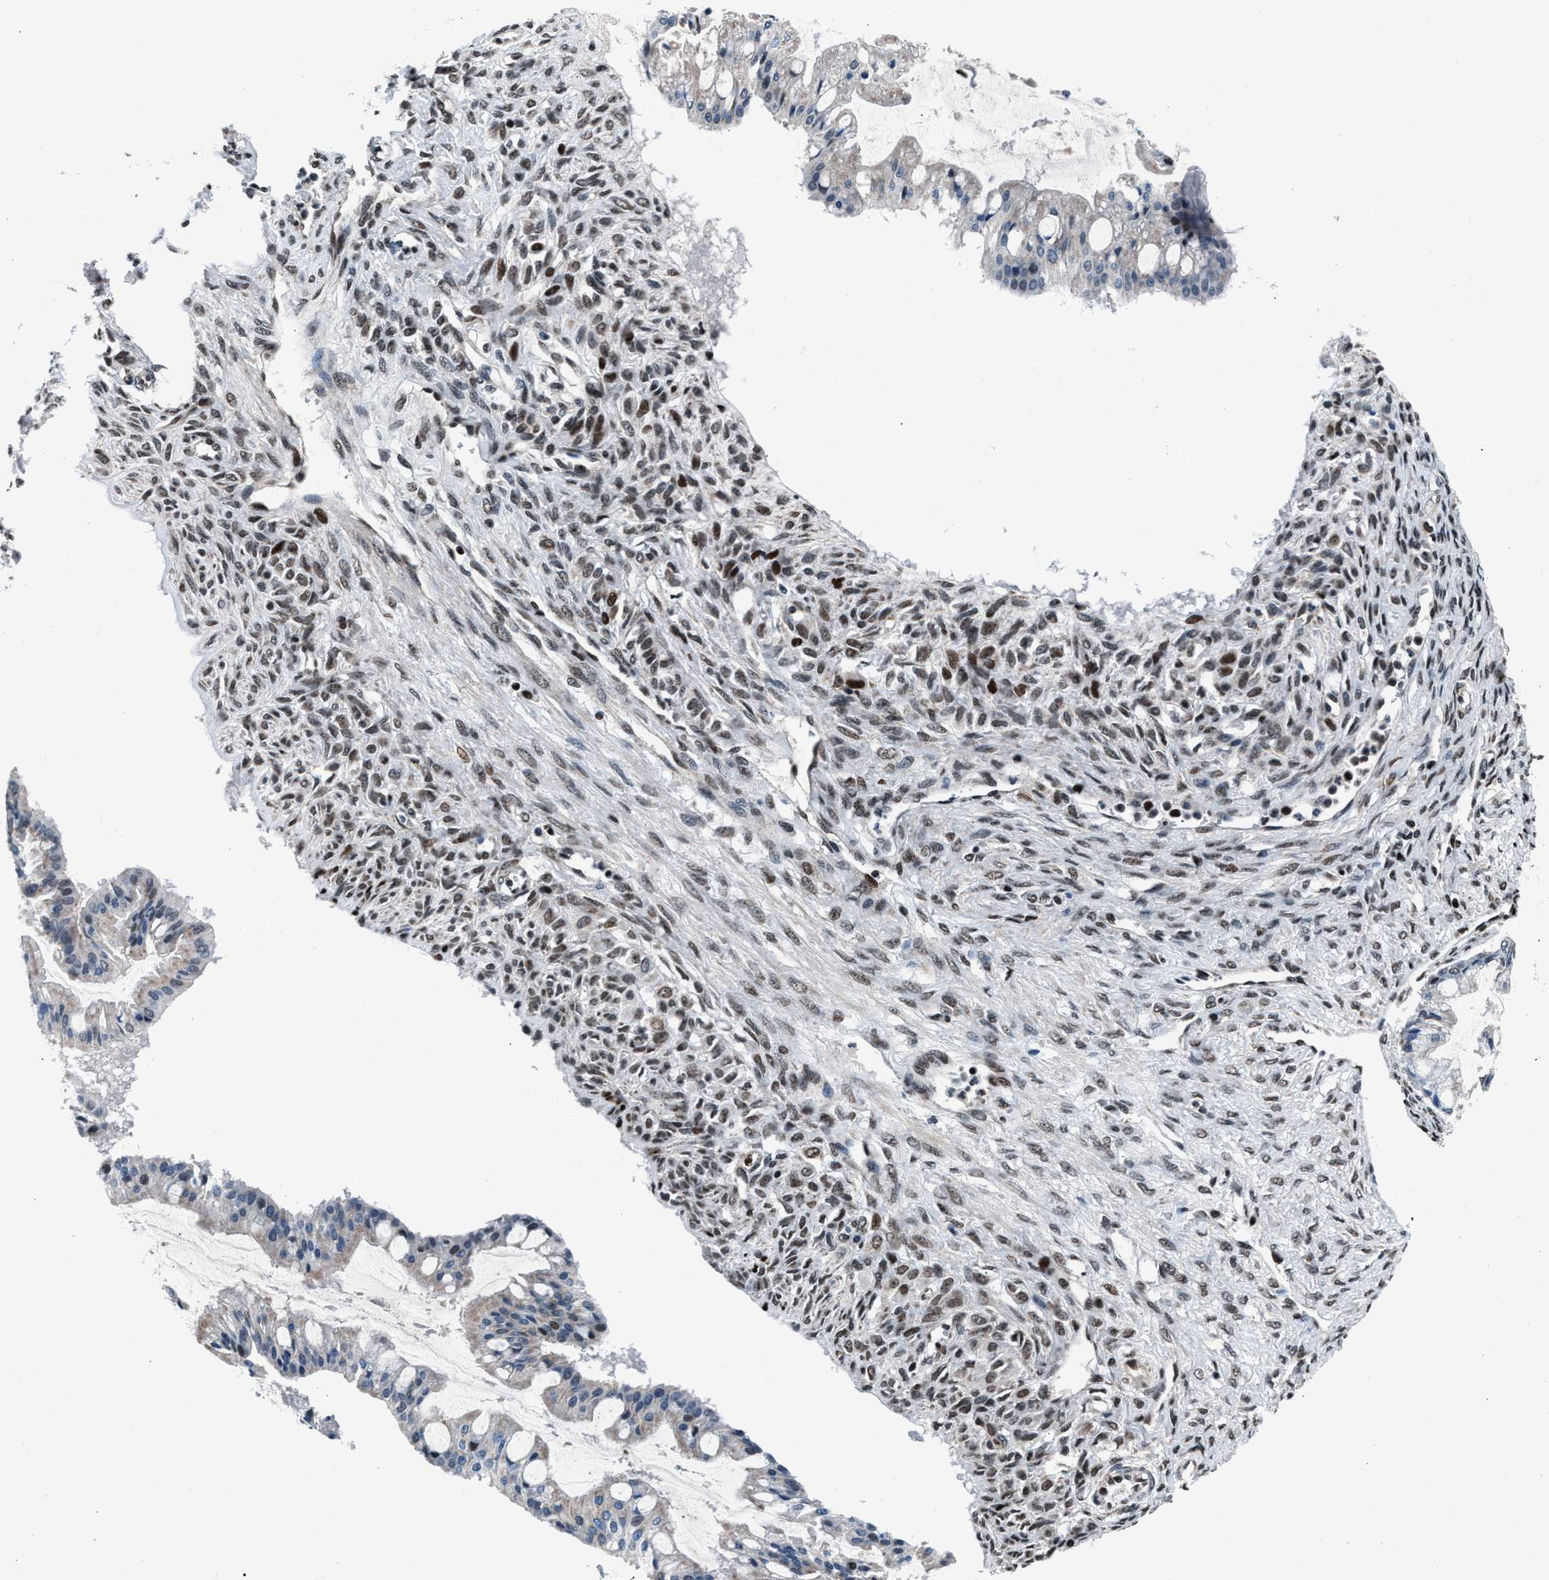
{"staining": {"intensity": "negative", "quantity": "none", "location": "none"}, "tissue": "ovarian cancer", "cell_type": "Tumor cells", "image_type": "cancer", "snomed": [{"axis": "morphology", "description": "Cystadenocarcinoma, mucinous, NOS"}, {"axis": "topography", "description": "Ovary"}], "caption": "The immunohistochemistry (IHC) image has no significant positivity in tumor cells of ovarian mucinous cystadenocarcinoma tissue.", "gene": "PRRC2B", "patient": {"sex": "female", "age": 73}}